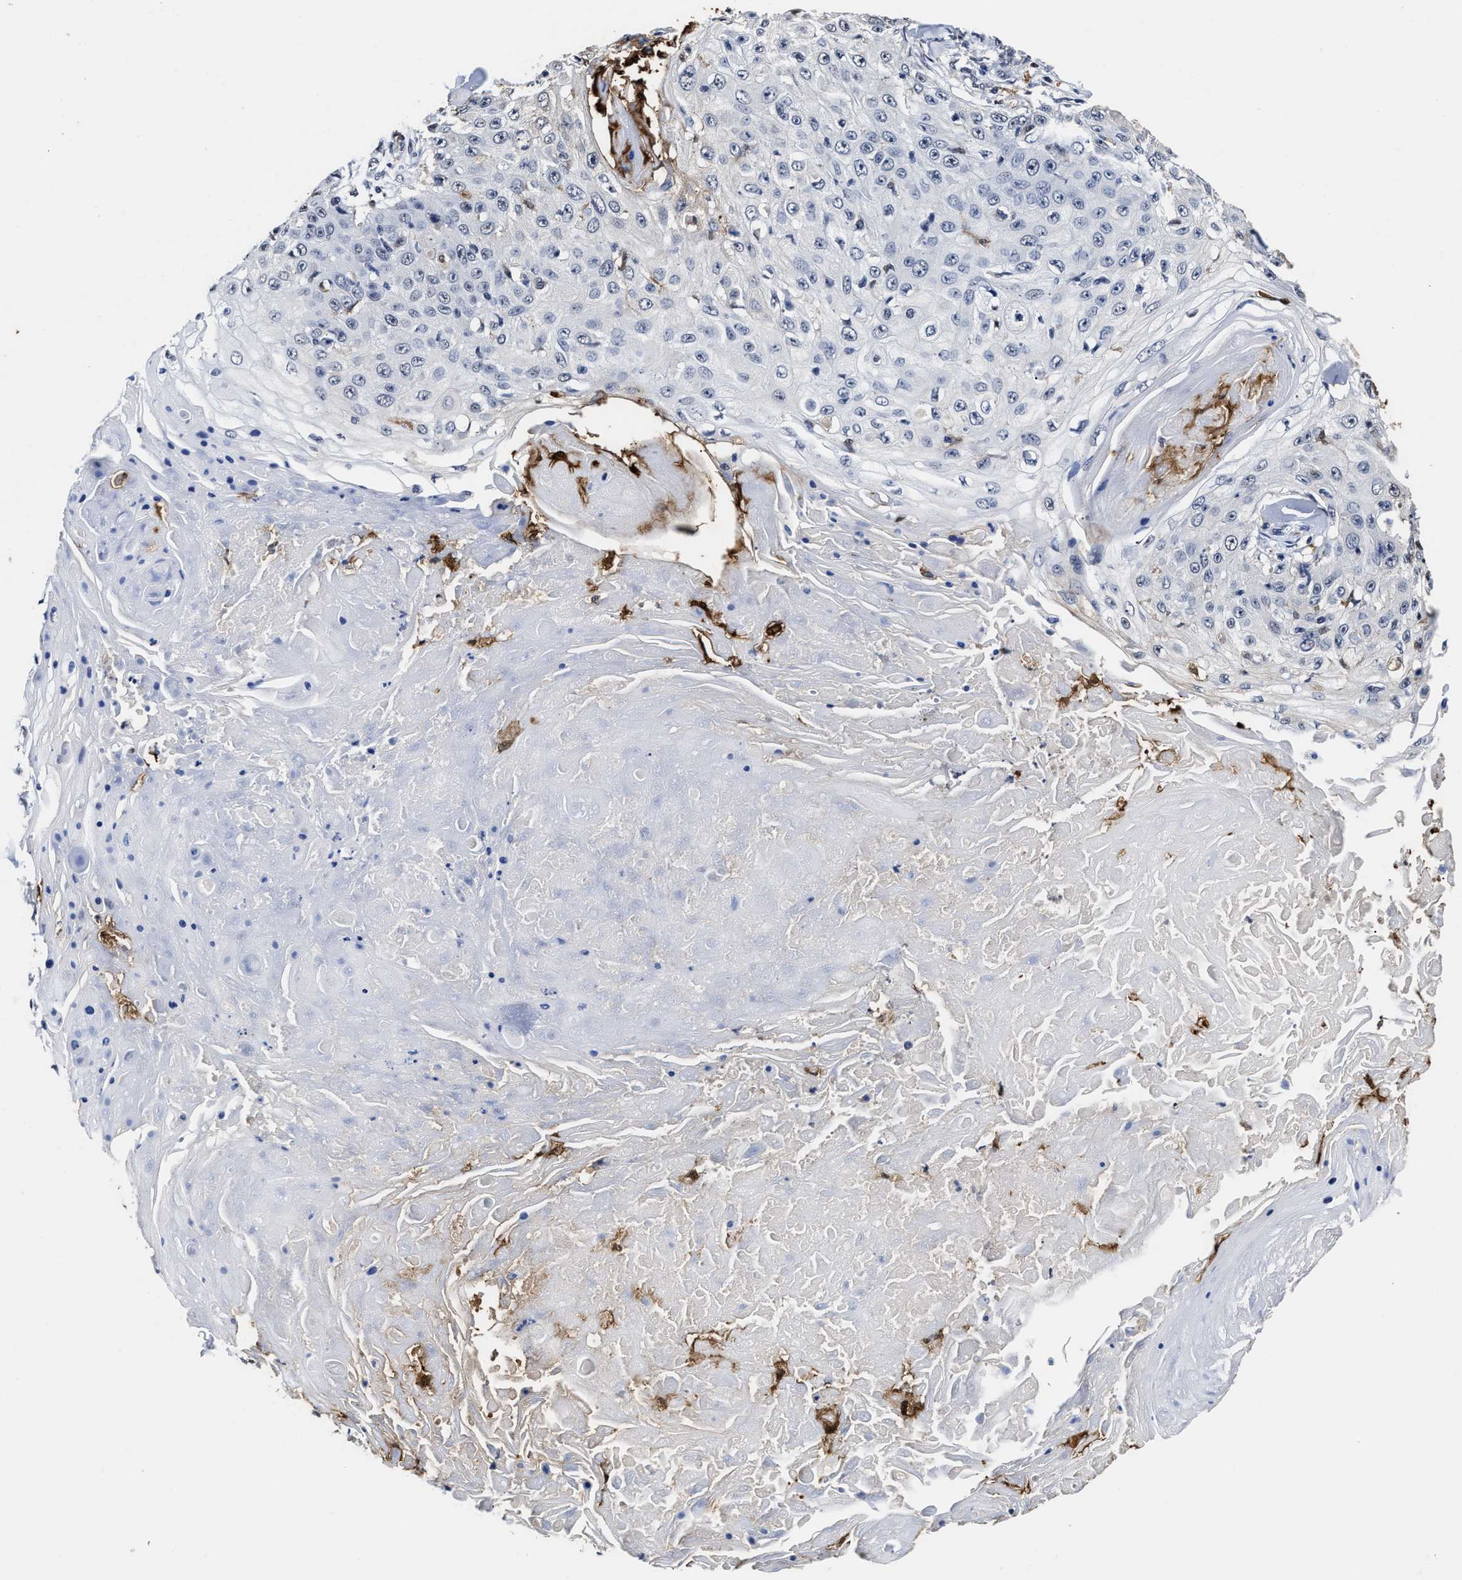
{"staining": {"intensity": "negative", "quantity": "none", "location": "none"}, "tissue": "skin cancer", "cell_type": "Tumor cells", "image_type": "cancer", "snomed": [{"axis": "morphology", "description": "Squamous cell carcinoma, NOS"}, {"axis": "topography", "description": "Skin"}], "caption": "Tumor cells show no significant staining in skin cancer.", "gene": "PRPF4B", "patient": {"sex": "male", "age": 86}}